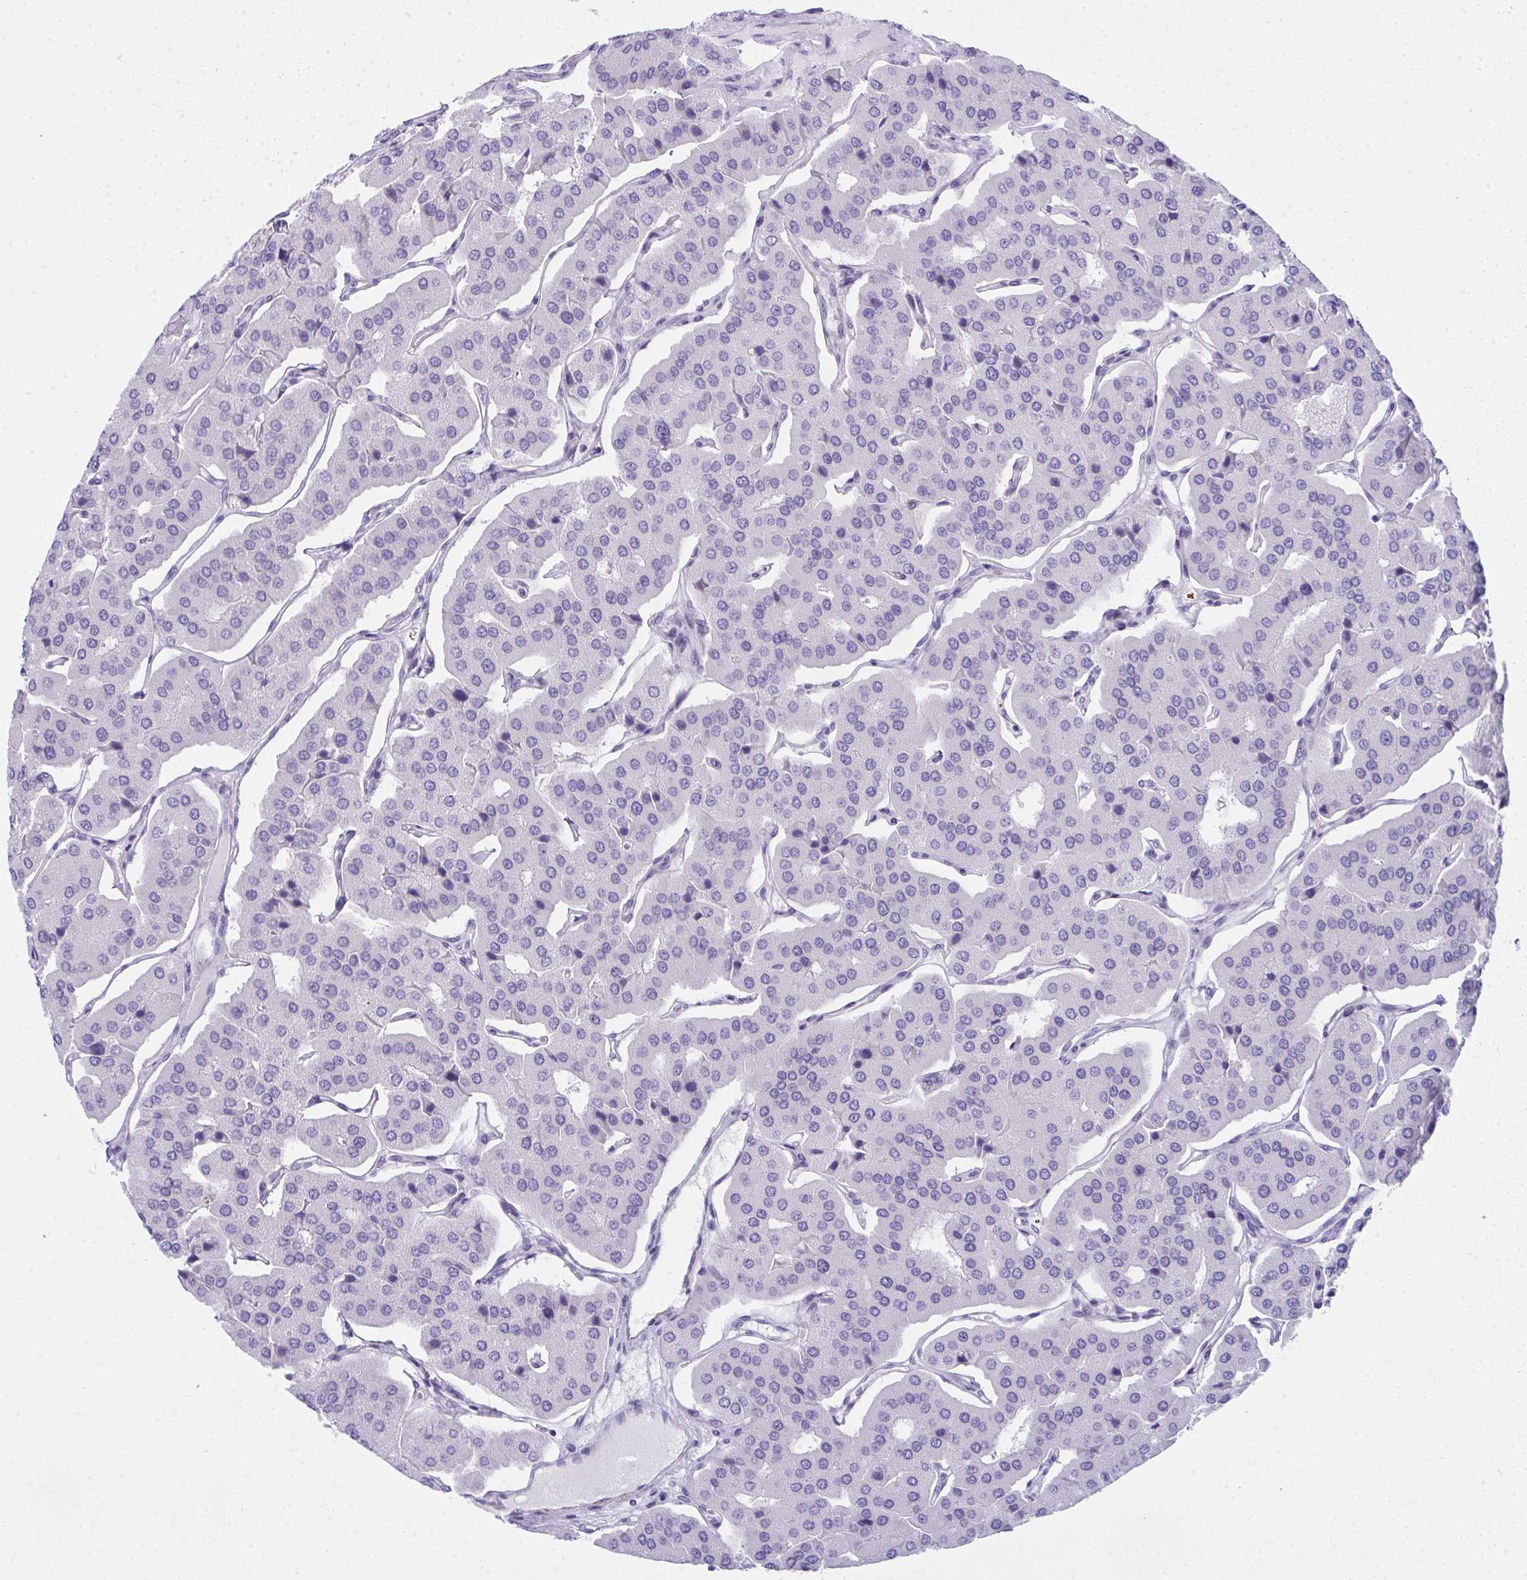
{"staining": {"intensity": "negative", "quantity": "none", "location": "none"}, "tissue": "parathyroid gland", "cell_type": "Glandular cells", "image_type": "normal", "snomed": [{"axis": "morphology", "description": "Normal tissue, NOS"}, {"axis": "morphology", "description": "Adenoma, NOS"}, {"axis": "topography", "description": "Parathyroid gland"}], "caption": "Immunohistochemistry (IHC) of benign human parathyroid gland shows no expression in glandular cells.", "gene": "PUS7L", "patient": {"sex": "female", "age": 86}}